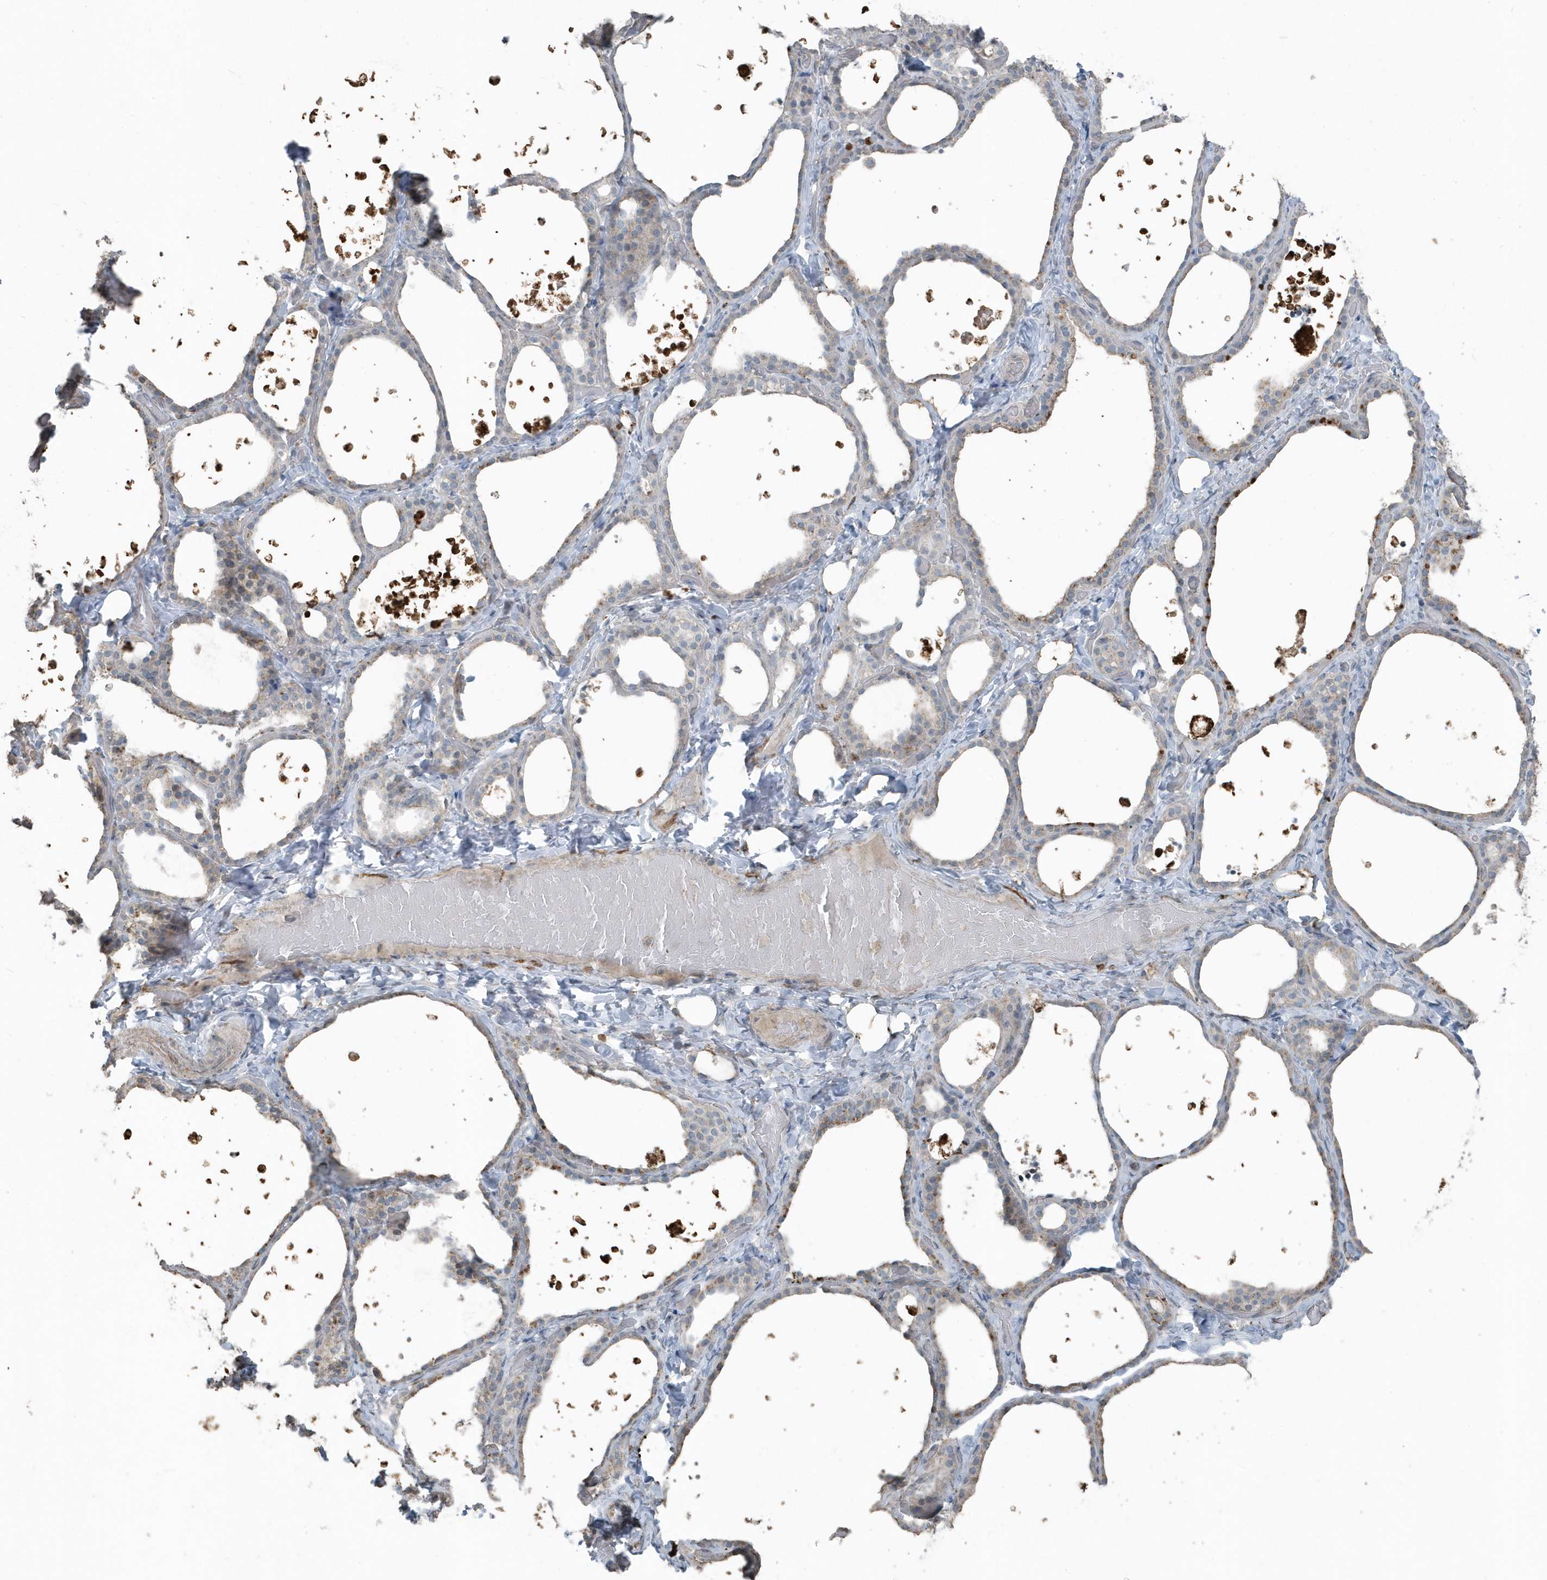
{"staining": {"intensity": "moderate", "quantity": "<25%", "location": "cytoplasmic/membranous"}, "tissue": "thyroid gland", "cell_type": "Glandular cells", "image_type": "normal", "snomed": [{"axis": "morphology", "description": "Normal tissue, NOS"}, {"axis": "topography", "description": "Thyroid gland"}], "caption": "Approximately <25% of glandular cells in unremarkable human thyroid gland display moderate cytoplasmic/membranous protein staining as visualized by brown immunohistochemical staining.", "gene": "ACTC1", "patient": {"sex": "female", "age": 44}}